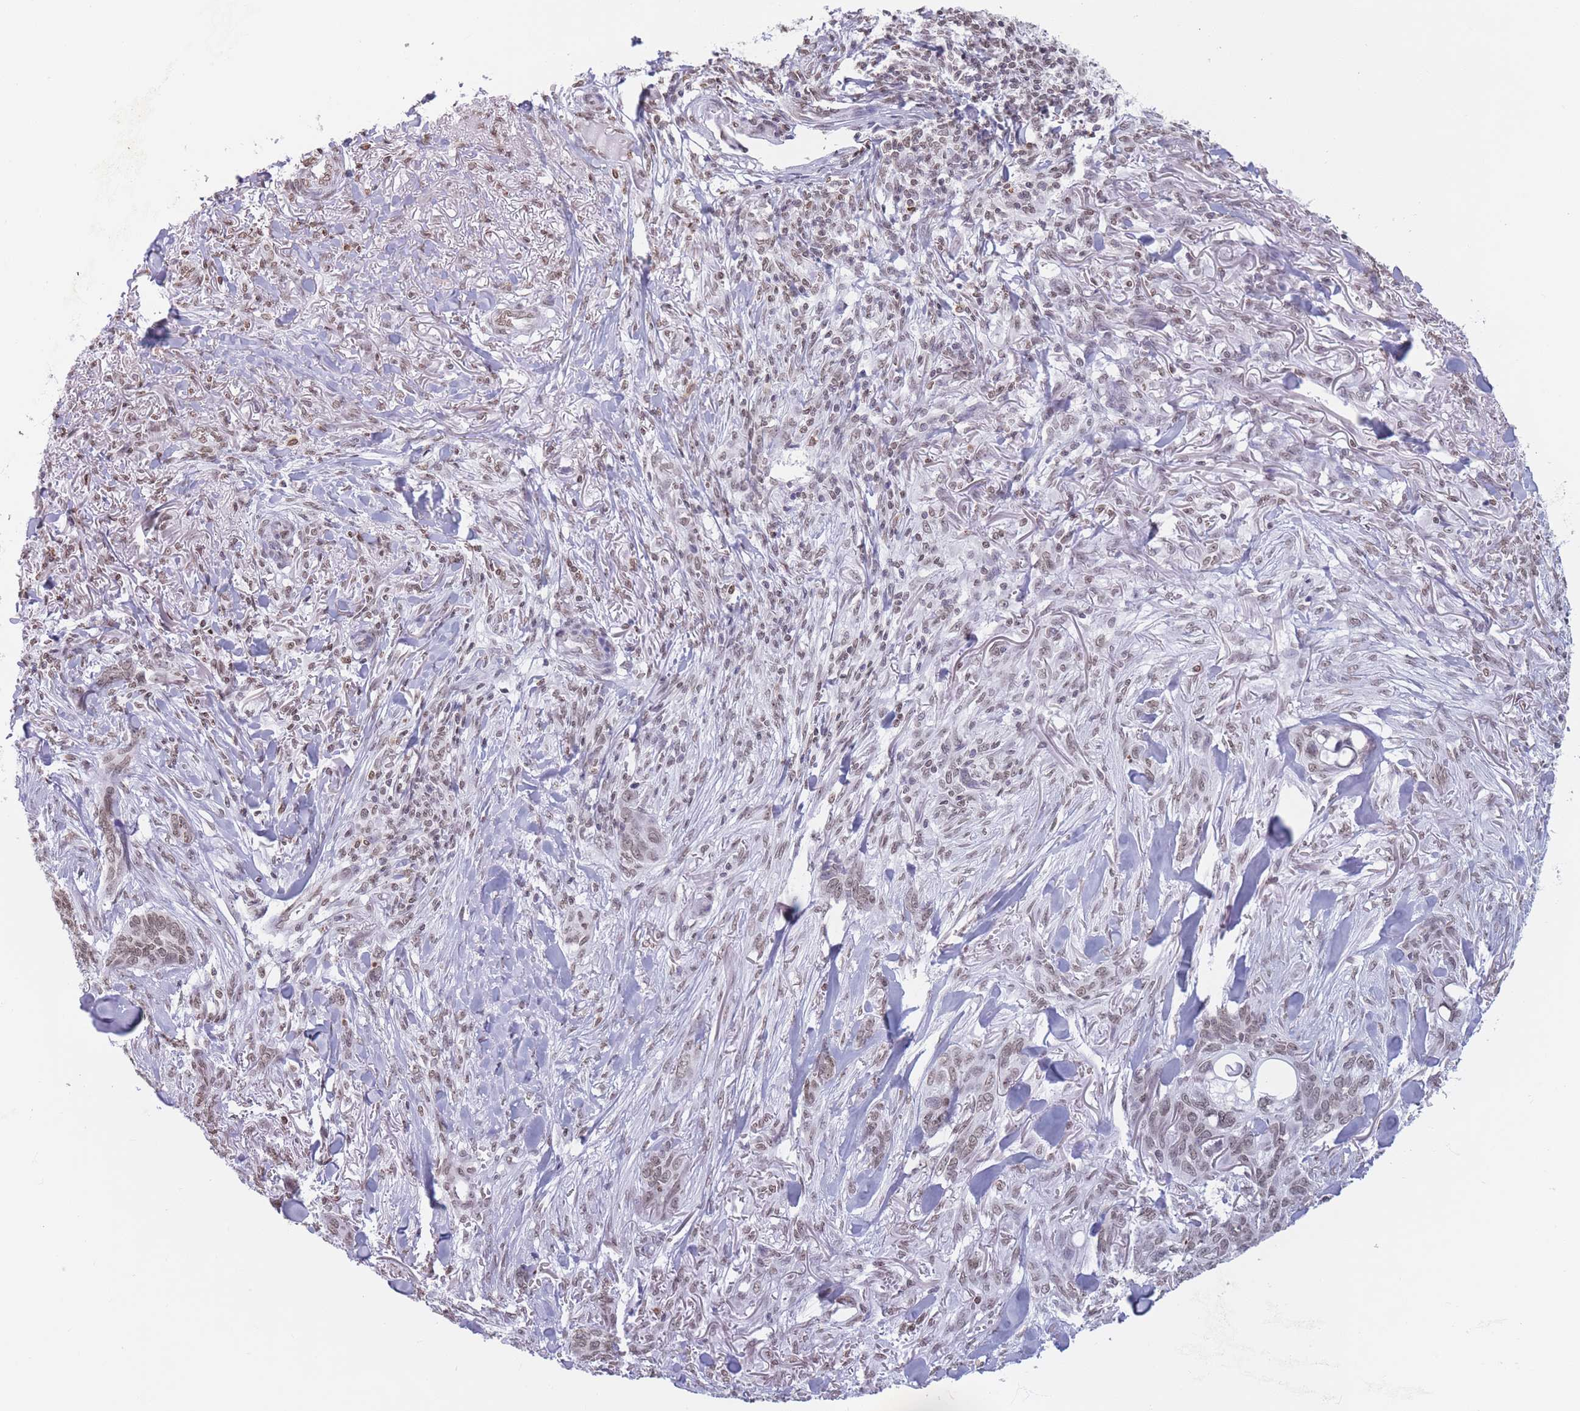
{"staining": {"intensity": "moderate", "quantity": "25%-75%", "location": "nuclear"}, "tissue": "skin cancer", "cell_type": "Tumor cells", "image_type": "cancer", "snomed": [{"axis": "morphology", "description": "Basal cell carcinoma"}, {"axis": "topography", "description": "Skin"}], "caption": "Immunohistochemistry (IHC) photomicrograph of neoplastic tissue: basal cell carcinoma (skin) stained using immunohistochemistry displays medium levels of moderate protein expression localized specifically in the nuclear of tumor cells, appearing as a nuclear brown color.", "gene": "RYK", "patient": {"sex": "male", "age": 86}}